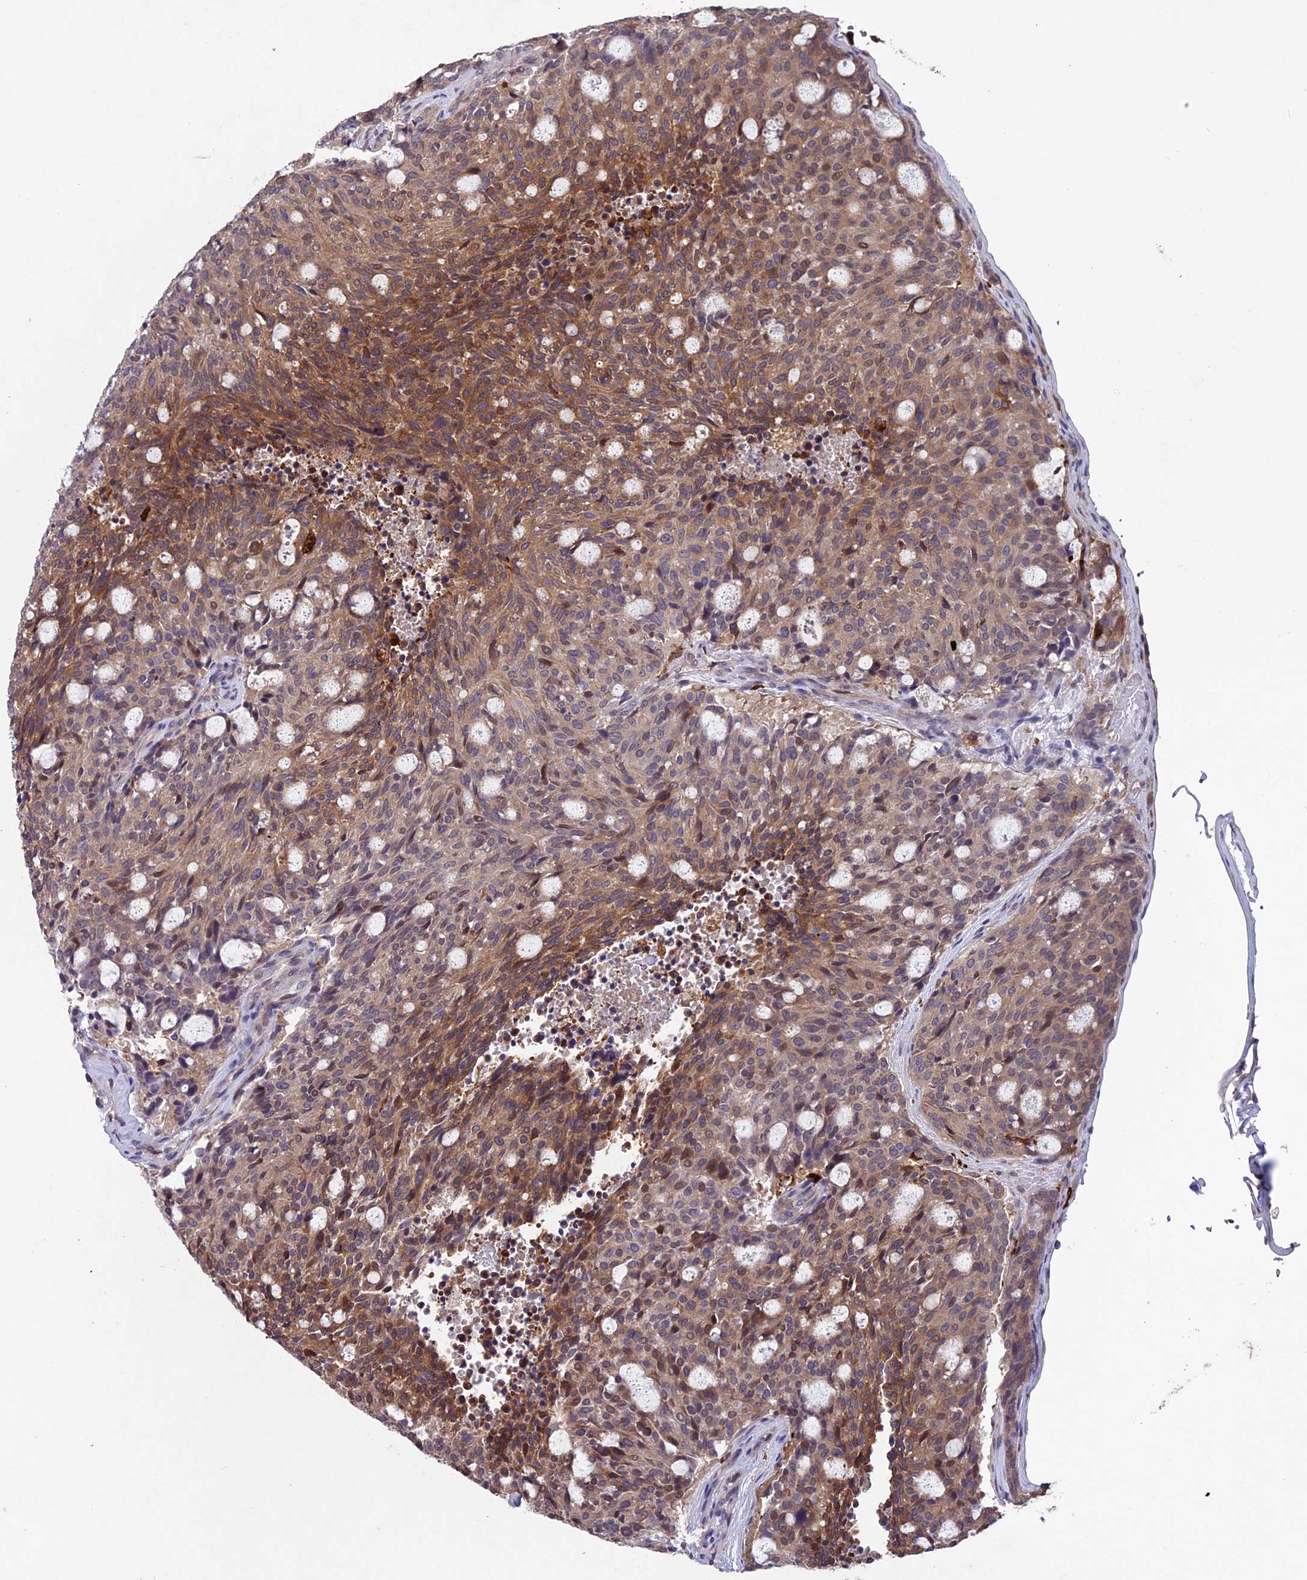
{"staining": {"intensity": "moderate", "quantity": "25%-75%", "location": "cytoplasmic/membranous"}, "tissue": "carcinoid", "cell_type": "Tumor cells", "image_type": "cancer", "snomed": [{"axis": "morphology", "description": "Carcinoid, malignant, NOS"}, {"axis": "topography", "description": "Pancreas"}], "caption": "This is a micrograph of immunohistochemistry staining of carcinoid, which shows moderate positivity in the cytoplasmic/membranous of tumor cells.", "gene": "MAST2", "patient": {"sex": "female", "age": 54}}